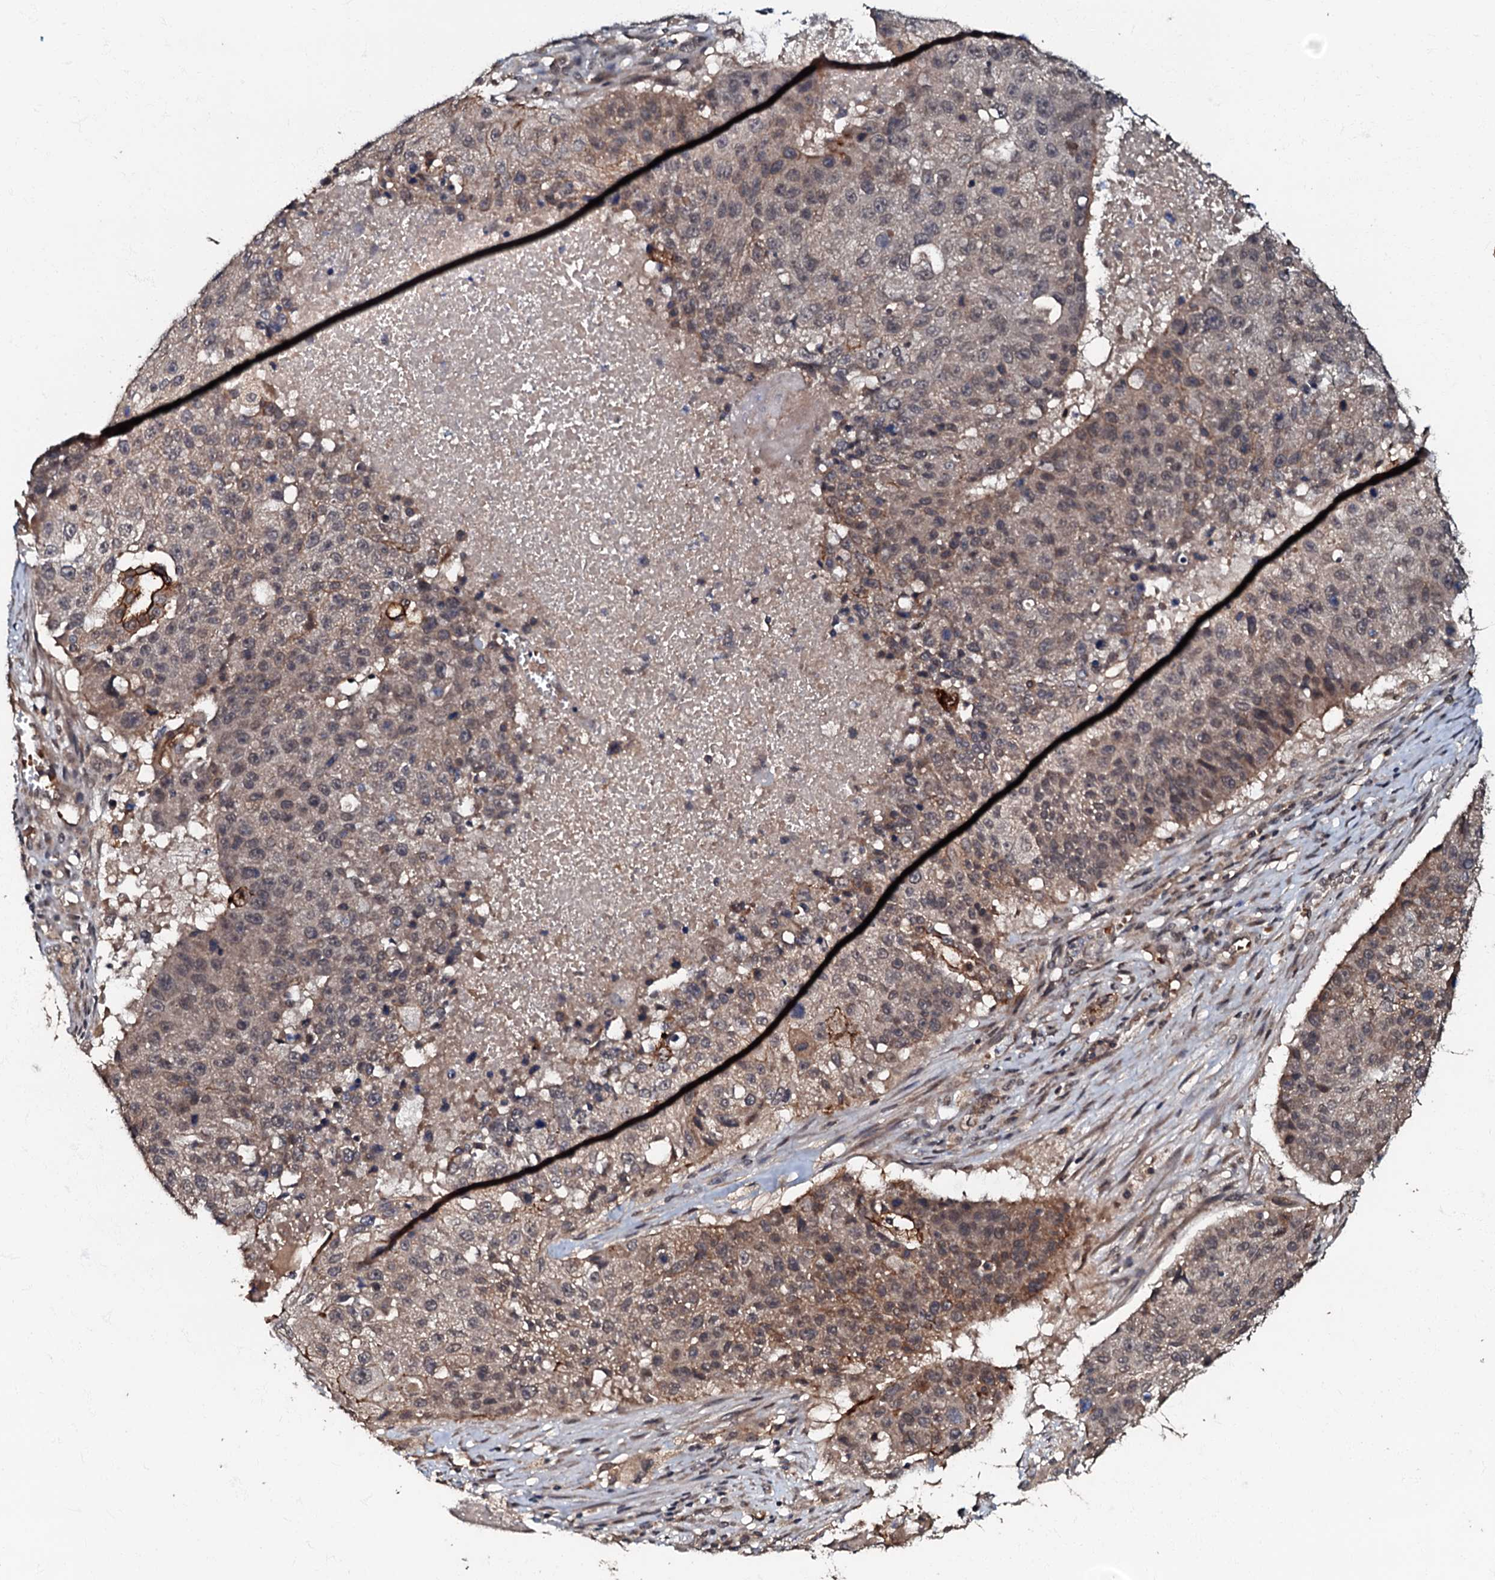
{"staining": {"intensity": "moderate", "quantity": "<25%", "location": "cytoplasmic/membranous"}, "tissue": "lung cancer", "cell_type": "Tumor cells", "image_type": "cancer", "snomed": [{"axis": "morphology", "description": "Squamous cell carcinoma, NOS"}, {"axis": "topography", "description": "Lung"}], "caption": "Immunohistochemical staining of squamous cell carcinoma (lung) reveals low levels of moderate cytoplasmic/membranous protein staining in approximately <25% of tumor cells.", "gene": "MANSC4", "patient": {"sex": "male", "age": 61}}